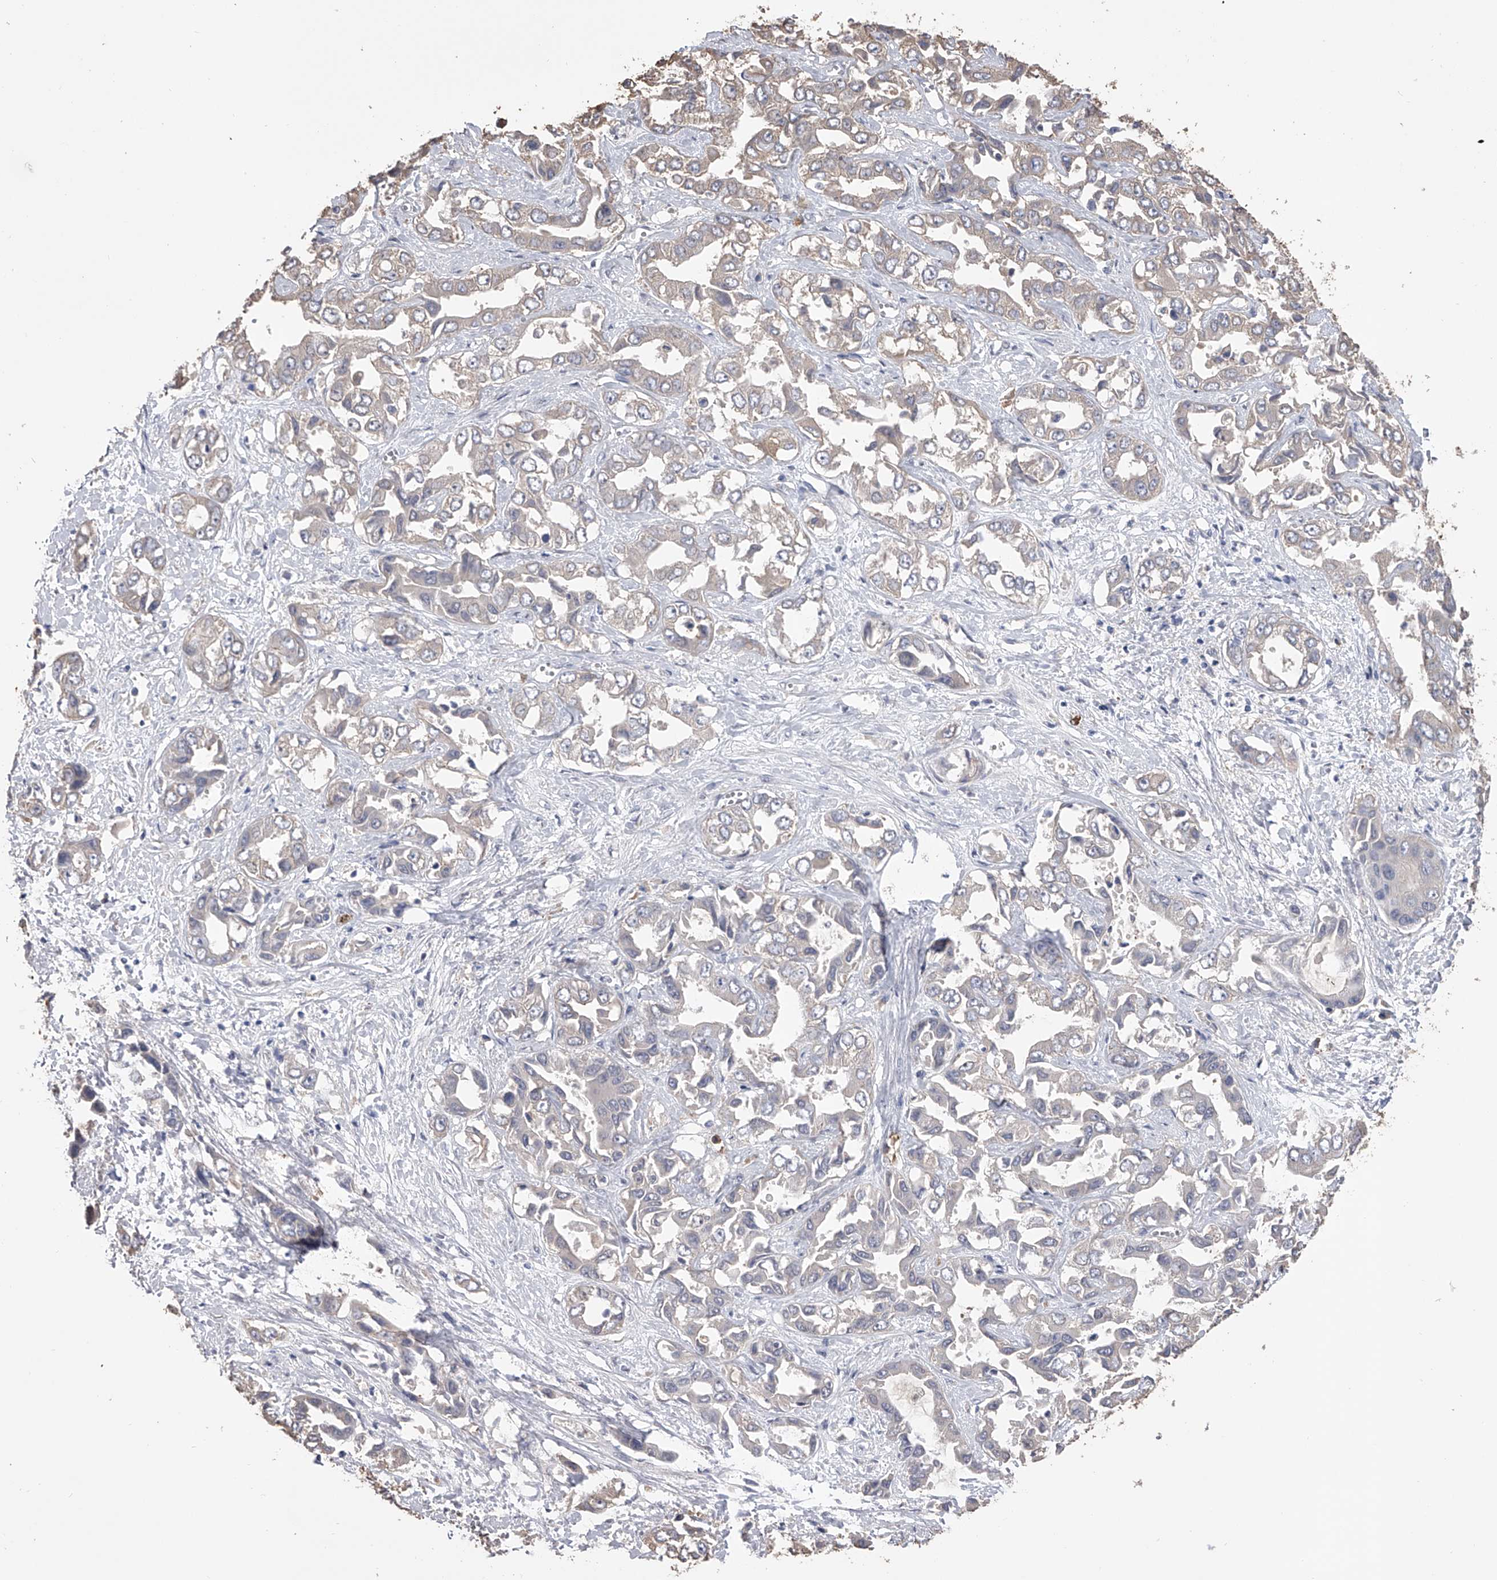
{"staining": {"intensity": "negative", "quantity": "none", "location": "none"}, "tissue": "liver cancer", "cell_type": "Tumor cells", "image_type": "cancer", "snomed": [{"axis": "morphology", "description": "Cholangiocarcinoma"}, {"axis": "topography", "description": "Liver"}], "caption": "The IHC photomicrograph has no significant staining in tumor cells of liver cholangiocarcinoma tissue.", "gene": "ZNF343", "patient": {"sex": "female", "age": 52}}